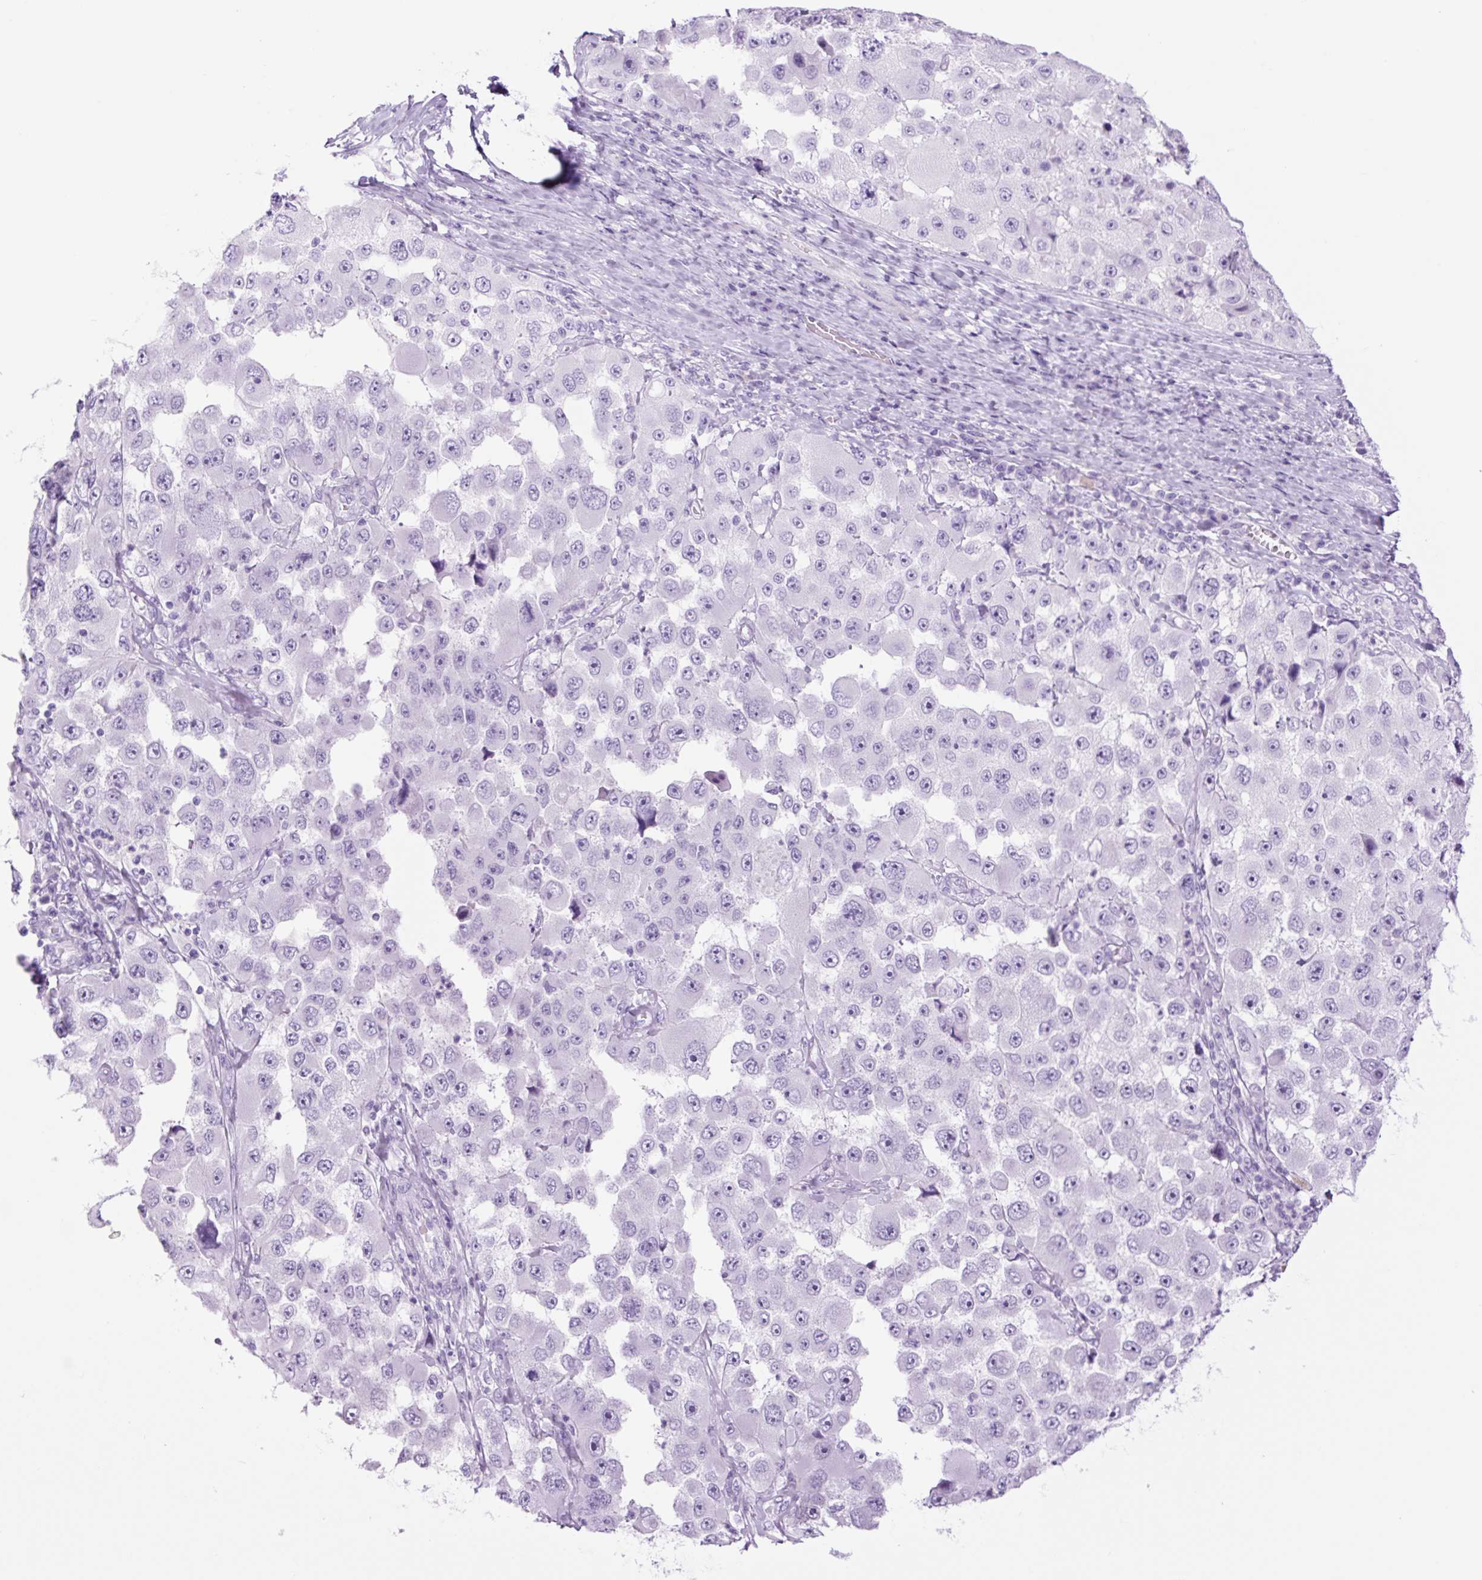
{"staining": {"intensity": "negative", "quantity": "none", "location": "none"}, "tissue": "melanoma", "cell_type": "Tumor cells", "image_type": "cancer", "snomed": [{"axis": "morphology", "description": "Malignant melanoma, Metastatic site"}, {"axis": "topography", "description": "Lymph node"}], "caption": "Tumor cells show no significant expression in melanoma.", "gene": "TFF2", "patient": {"sex": "male", "age": 62}}